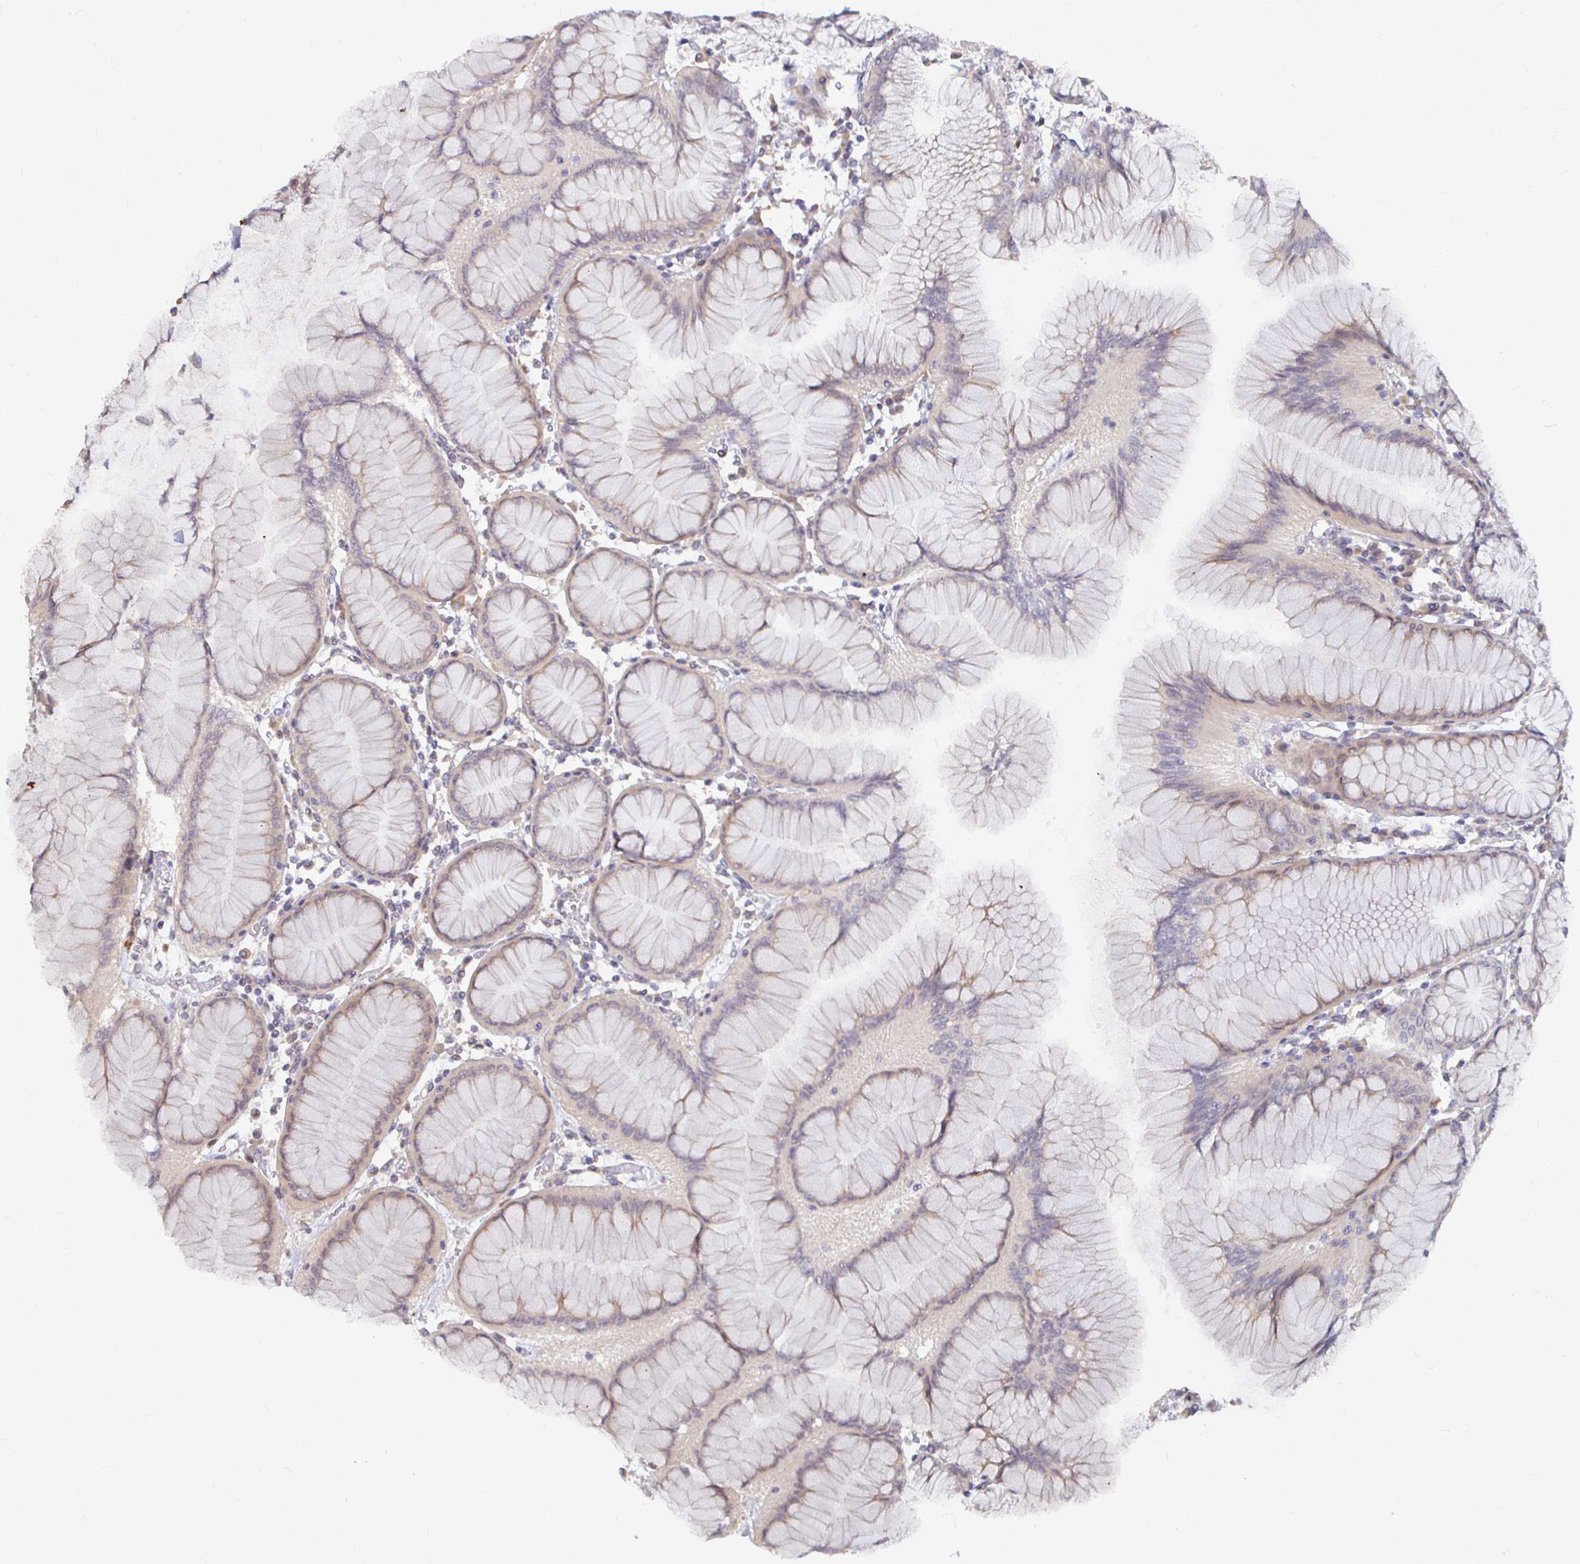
{"staining": {"intensity": "weak", "quantity": "<25%", "location": "cytoplasmic/membranous"}, "tissue": "stomach", "cell_type": "Glandular cells", "image_type": "normal", "snomed": [{"axis": "morphology", "description": "Normal tissue, NOS"}, {"axis": "topography", "description": "Stomach"}], "caption": "This is an immunohistochemistry (IHC) micrograph of normal stomach. There is no staining in glandular cells.", "gene": "CAPN11", "patient": {"sex": "female", "age": 57}}